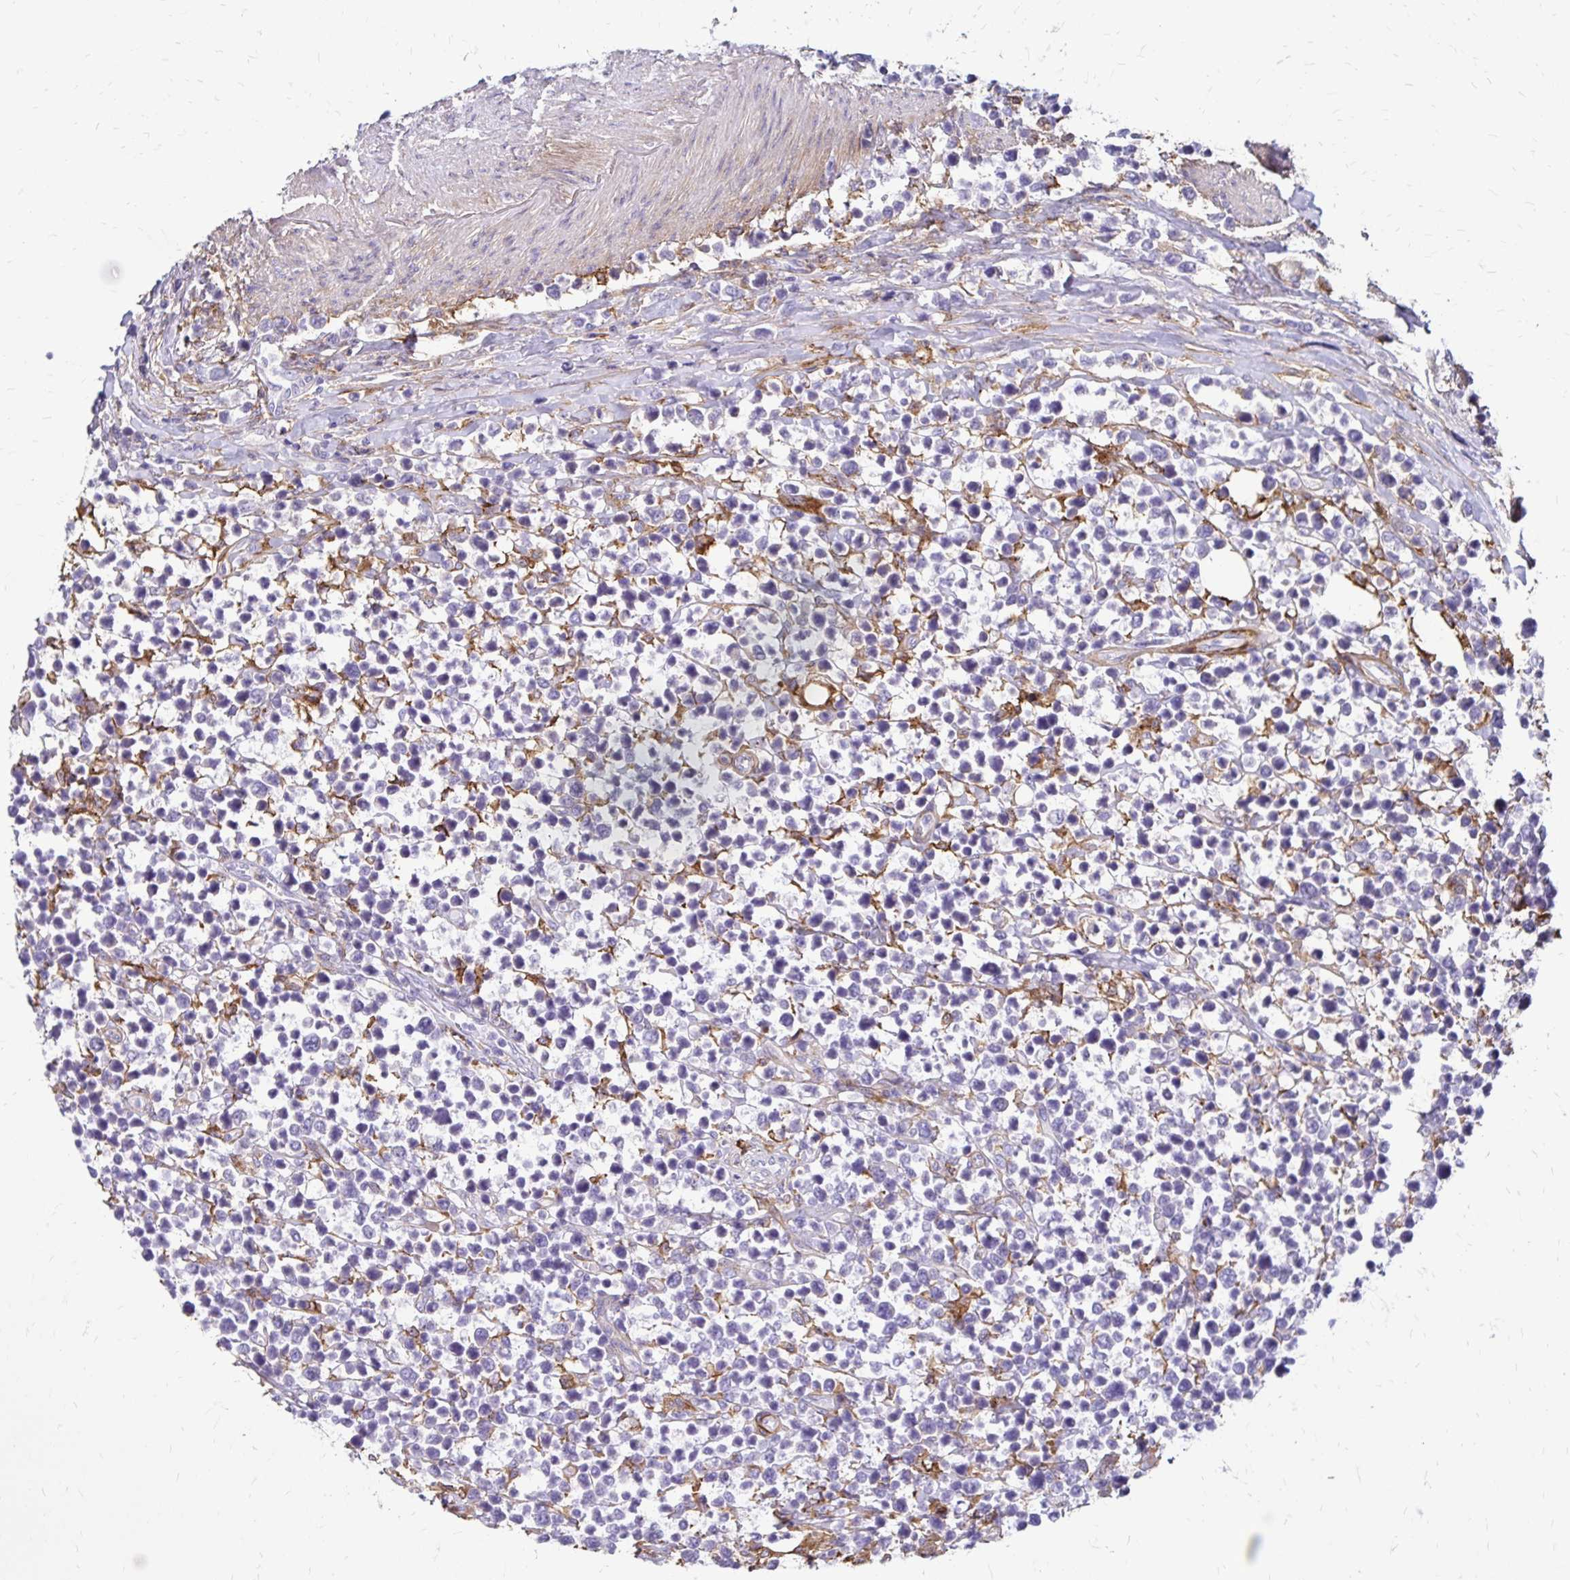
{"staining": {"intensity": "negative", "quantity": "none", "location": "none"}, "tissue": "lymphoma", "cell_type": "Tumor cells", "image_type": "cancer", "snomed": [{"axis": "morphology", "description": "Malignant lymphoma, non-Hodgkin's type, High grade"}, {"axis": "topography", "description": "Soft tissue"}], "caption": "This is an immunohistochemistry (IHC) photomicrograph of human high-grade malignant lymphoma, non-Hodgkin's type. There is no staining in tumor cells.", "gene": "TNS3", "patient": {"sex": "female", "age": 56}}